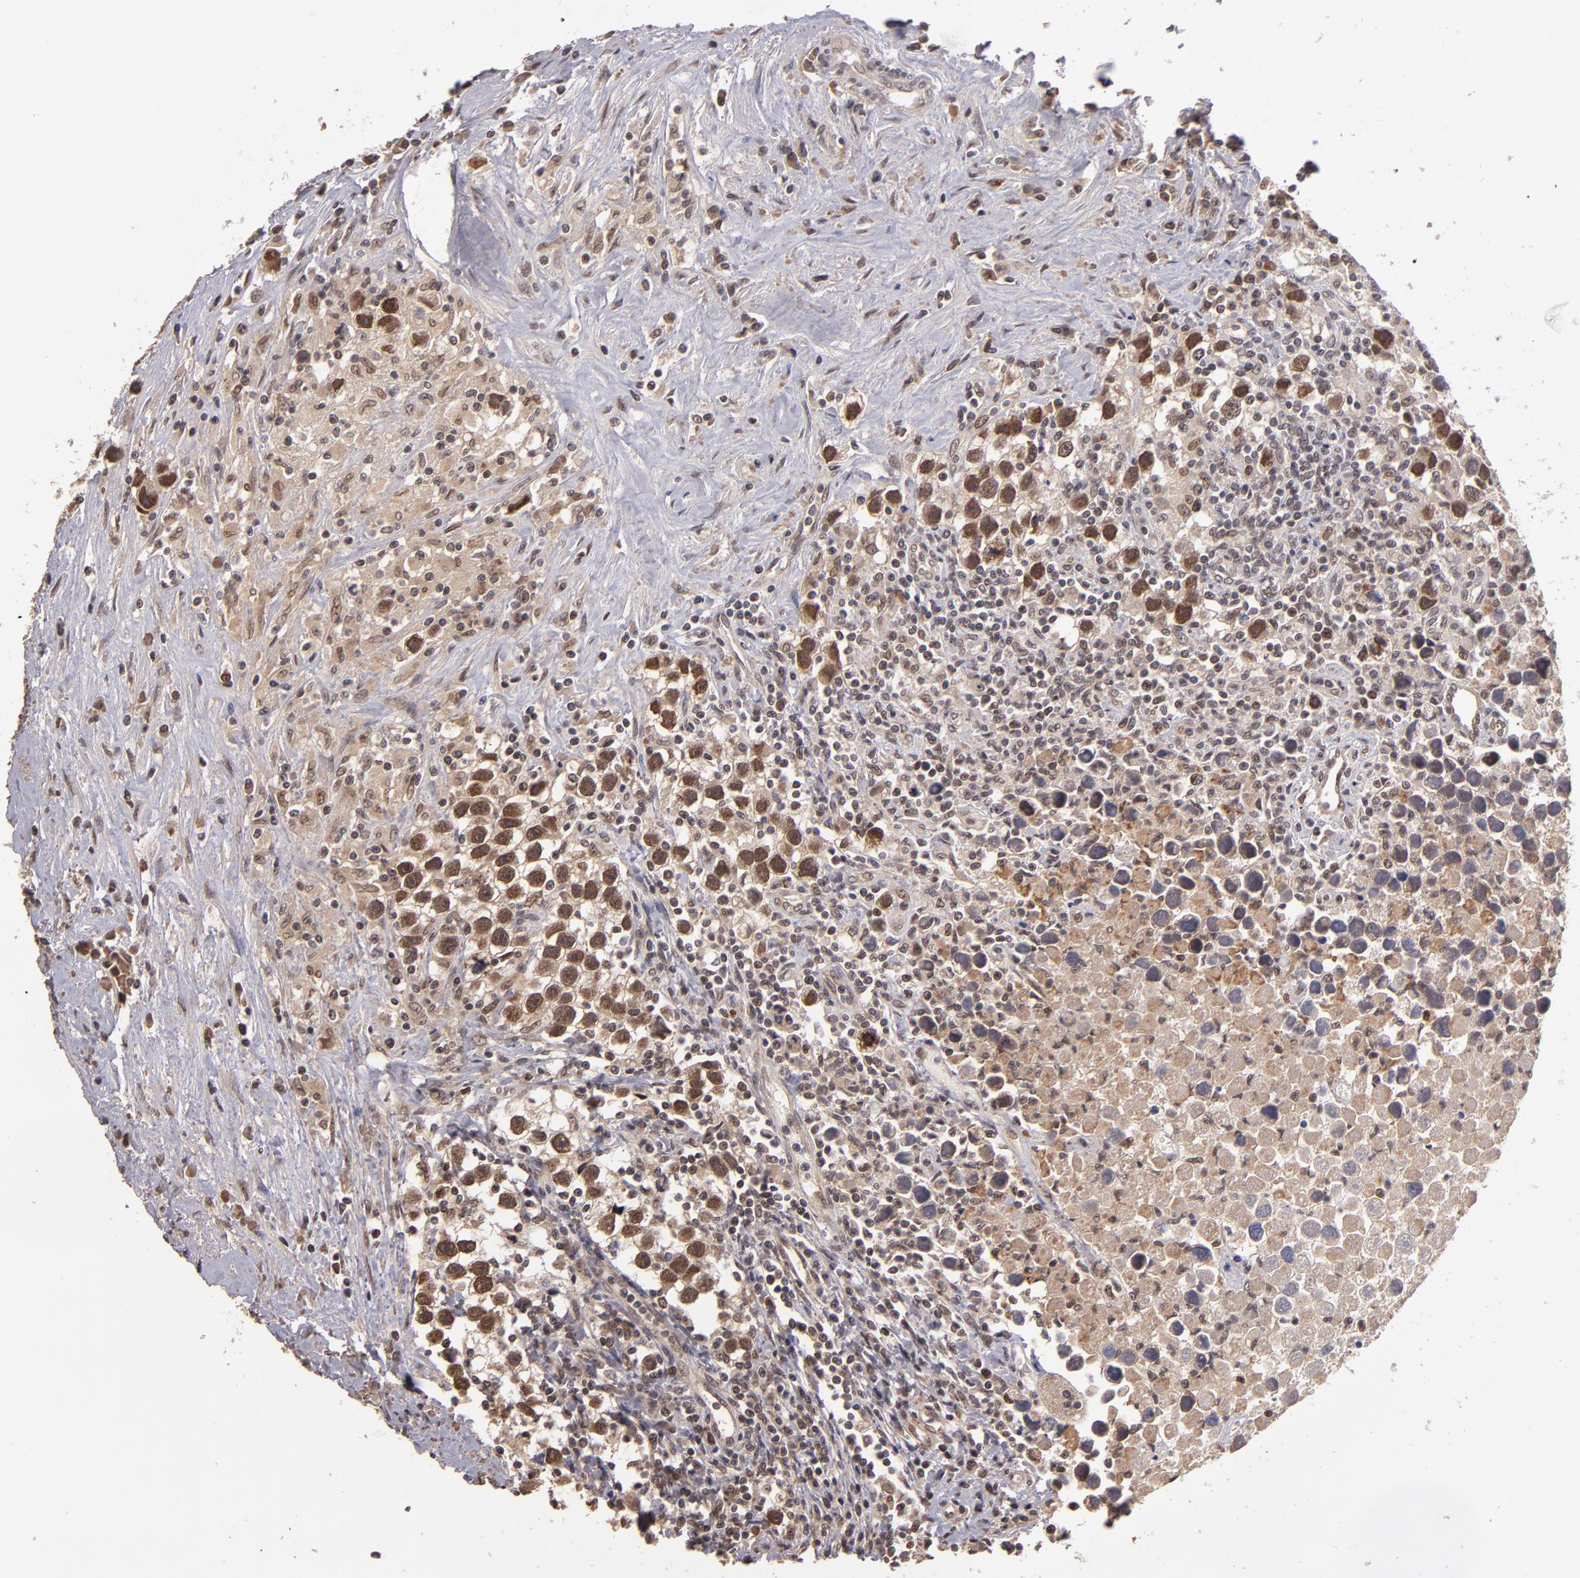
{"staining": {"intensity": "strong", "quantity": "25%-75%", "location": "nuclear"}, "tissue": "testis cancer", "cell_type": "Tumor cells", "image_type": "cancer", "snomed": [{"axis": "morphology", "description": "Seminoma, NOS"}, {"axis": "topography", "description": "Testis"}], "caption": "Immunohistochemical staining of testis seminoma displays high levels of strong nuclear protein expression in approximately 25%-75% of tumor cells.", "gene": "ABHD12B", "patient": {"sex": "male", "age": 43}}